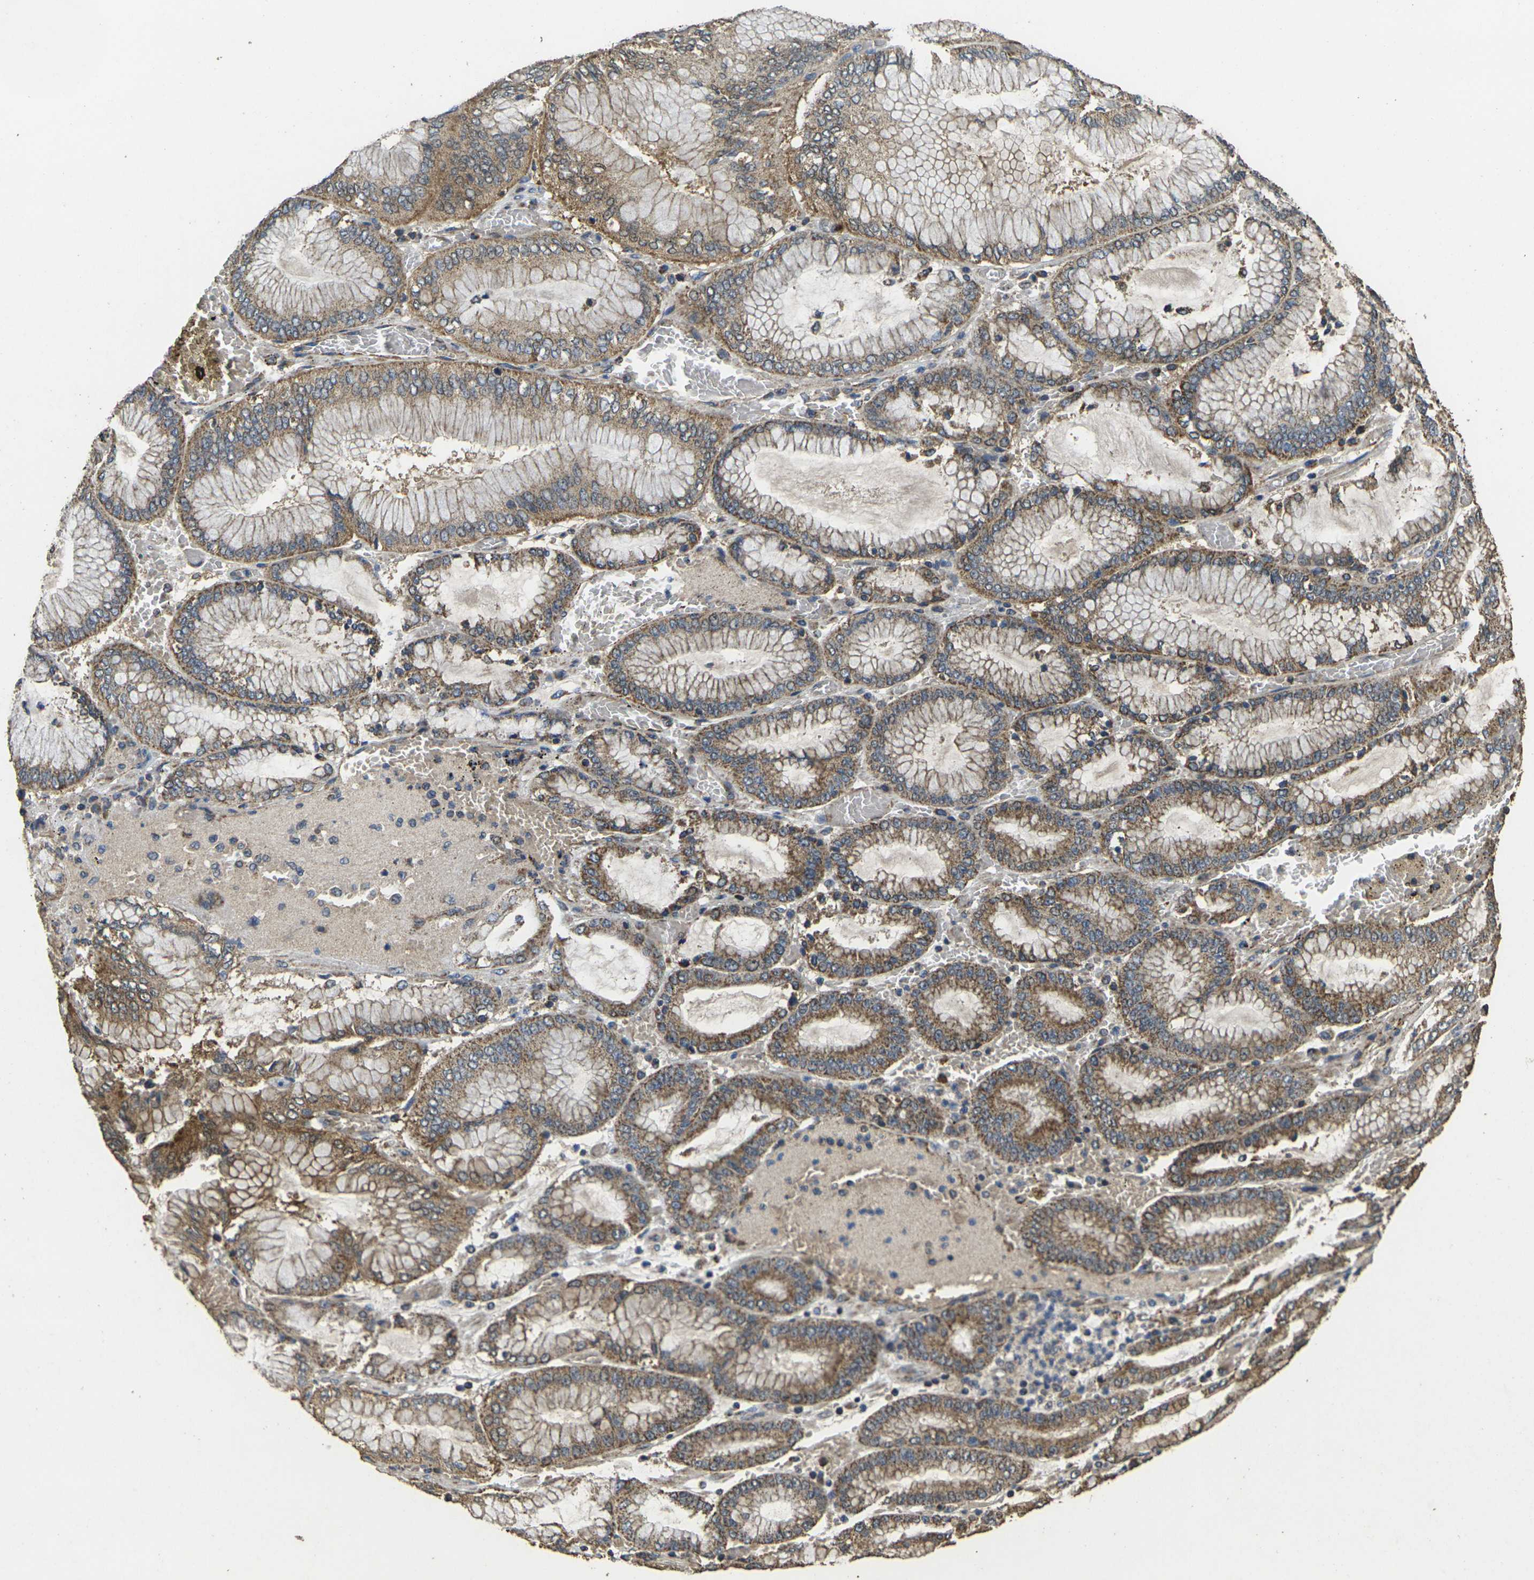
{"staining": {"intensity": "moderate", "quantity": ">75%", "location": "cytoplasmic/membranous"}, "tissue": "stomach cancer", "cell_type": "Tumor cells", "image_type": "cancer", "snomed": [{"axis": "morphology", "description": "Normal tissue, NOS"}, {"axis": "morphology", "description": "Adenocarcinoma, NOS"}, {"axis": "topography", "description": "Stomach, upper"}, {"axis": "topography", "description": "Stomach"}], "caption": "The histopathology image reveals immunohistochemical staining of stomach cancer (adenocarcinoma). There is moderate cytoplasmic/membranous expression is seen in approximately >75% of tumor cells. (DAB (3,3'-diaminobenzidine) IHC with brightfield microscopy, high magnification).", "gene": "MAPK11", "patient": {"sex": "male", "age": 76}}